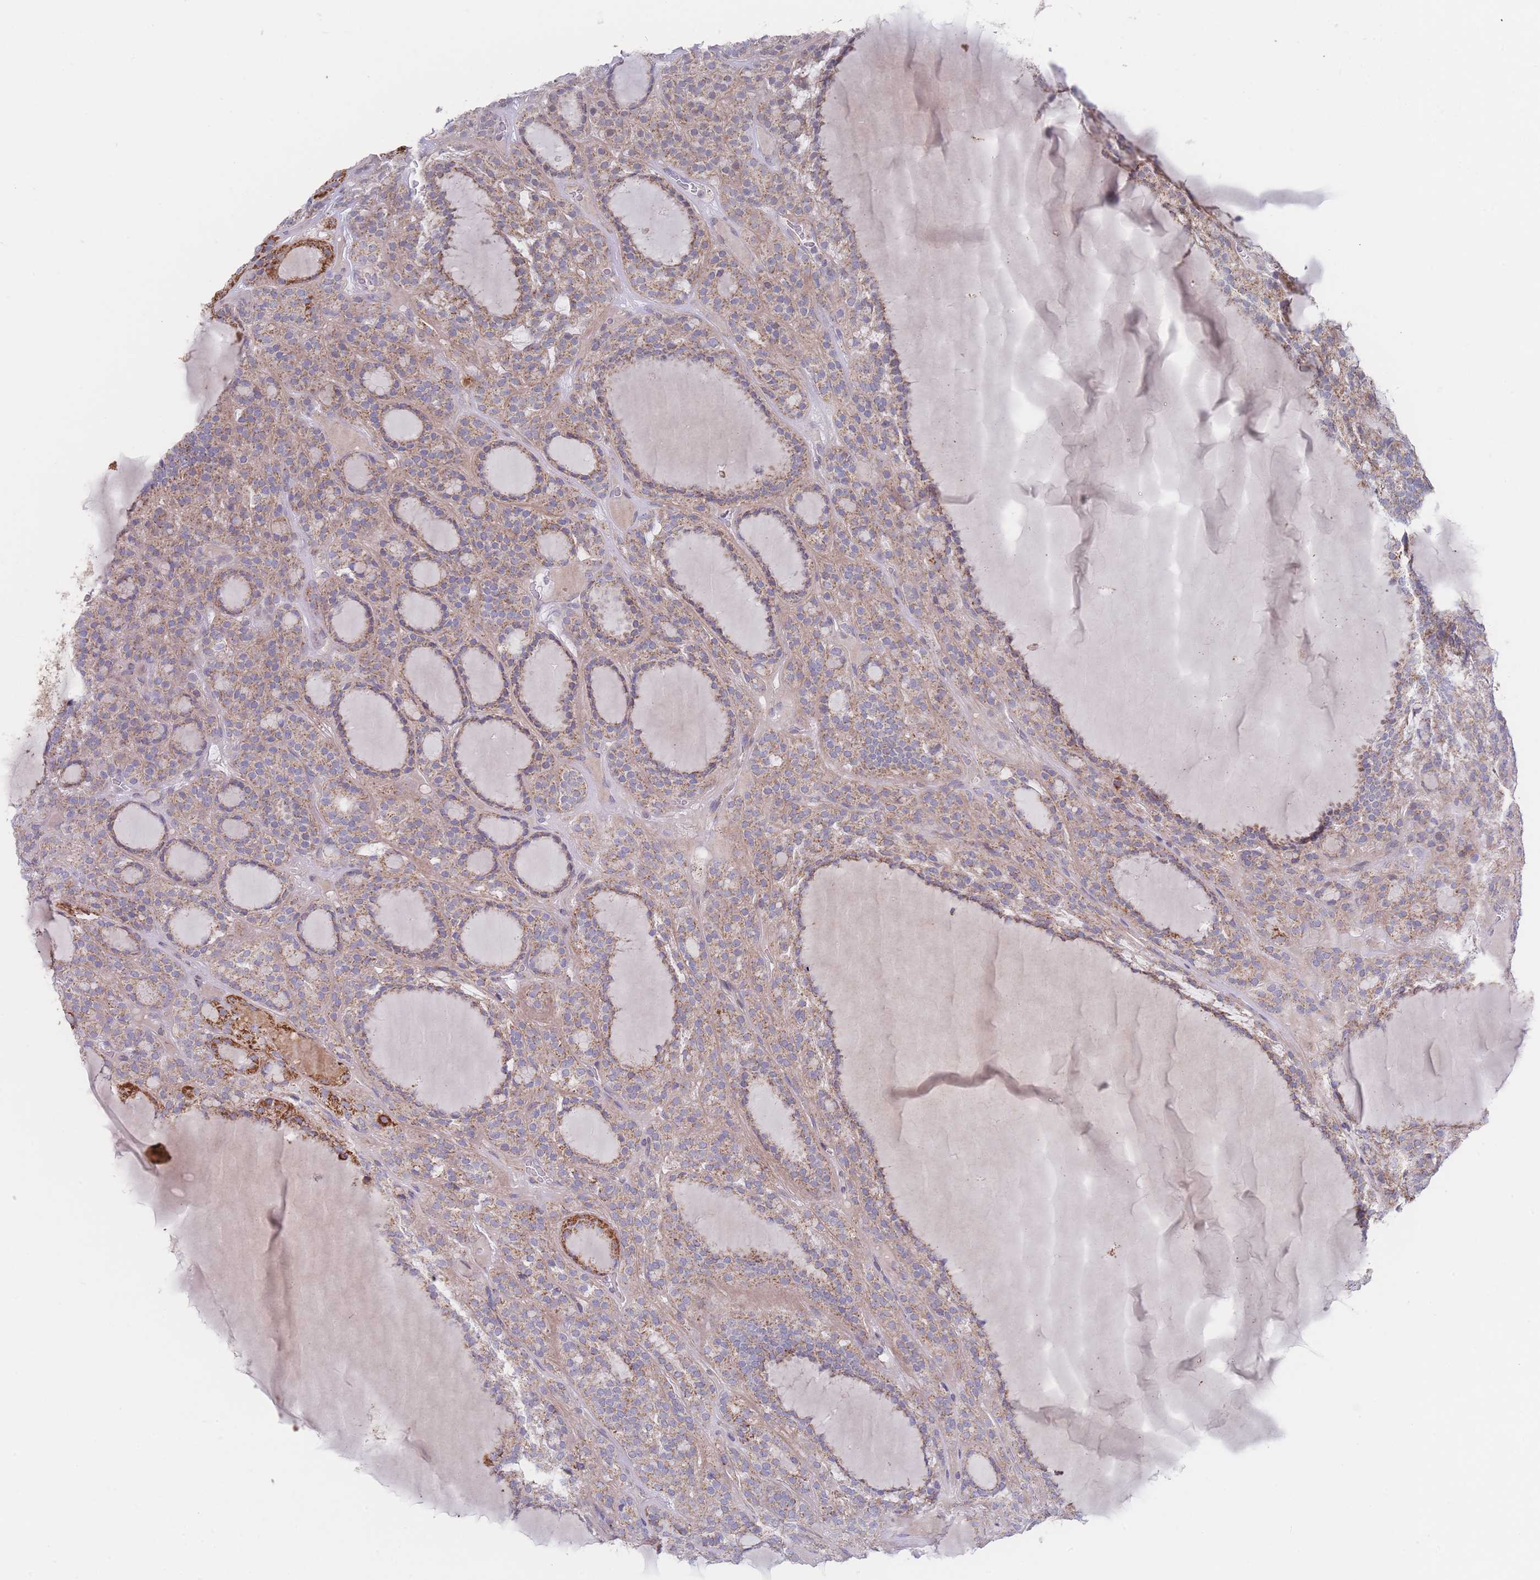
{"staining": {"intensity": "strong", "quantity": "<25%", "location": "cytoplasmic/membranous"}, "tissue": "thyroid cancer", "cell_type": "Tumor cells", "image_type": "cancer", "snomed": [{"axis": "morphology", "description": "Follicular adenoma carcinoma, NOS"}, {"axis": "topography", "description": "Thyroid gland"}], "caption": "A medium amount of strong cytoplasmic/membranous expression is seen in about <25% of tumor cells in follicular adenoma carcinoma (thyroid) tissue.", "gene": "IKZF4", "patient": {"sex": "female", "age": 63}}